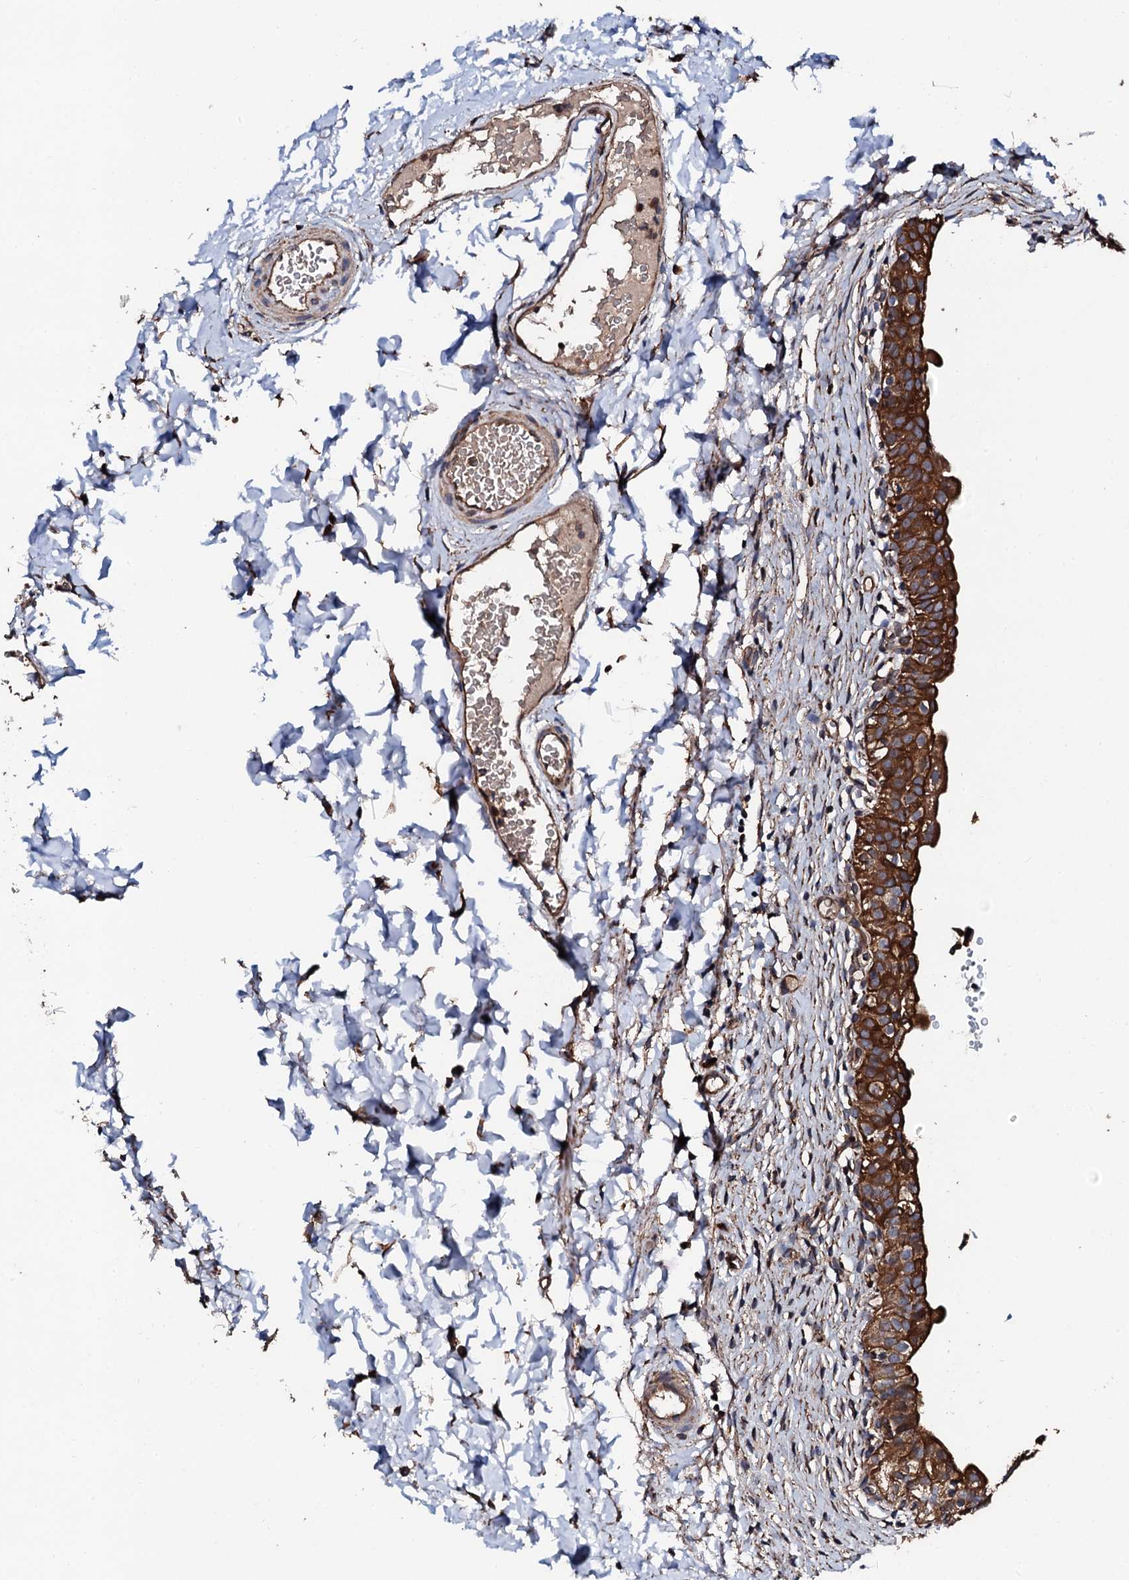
{"staining": {"intensity": "strong", "quantity": ">75%", "location": "cytoplasmic/membranous"}, "tissue": "urinary bladder", "cell_type": "Urothelial cells", "image_type": "normal", "snomed": [{"axis": "morphology", "description": "Normal tissue, NOS"}, {"axis": "topography", "description": "Urinary bladder"}], "caption": "Approximately >75% of urothelial cells in unremarkable urinary bladder reveal strong cytoplasmic/membranous protein staining as visualized by brown immunohistochemical staining.", "gene": "CKAP5", "patient": {"sex": "male", "age": 55}}